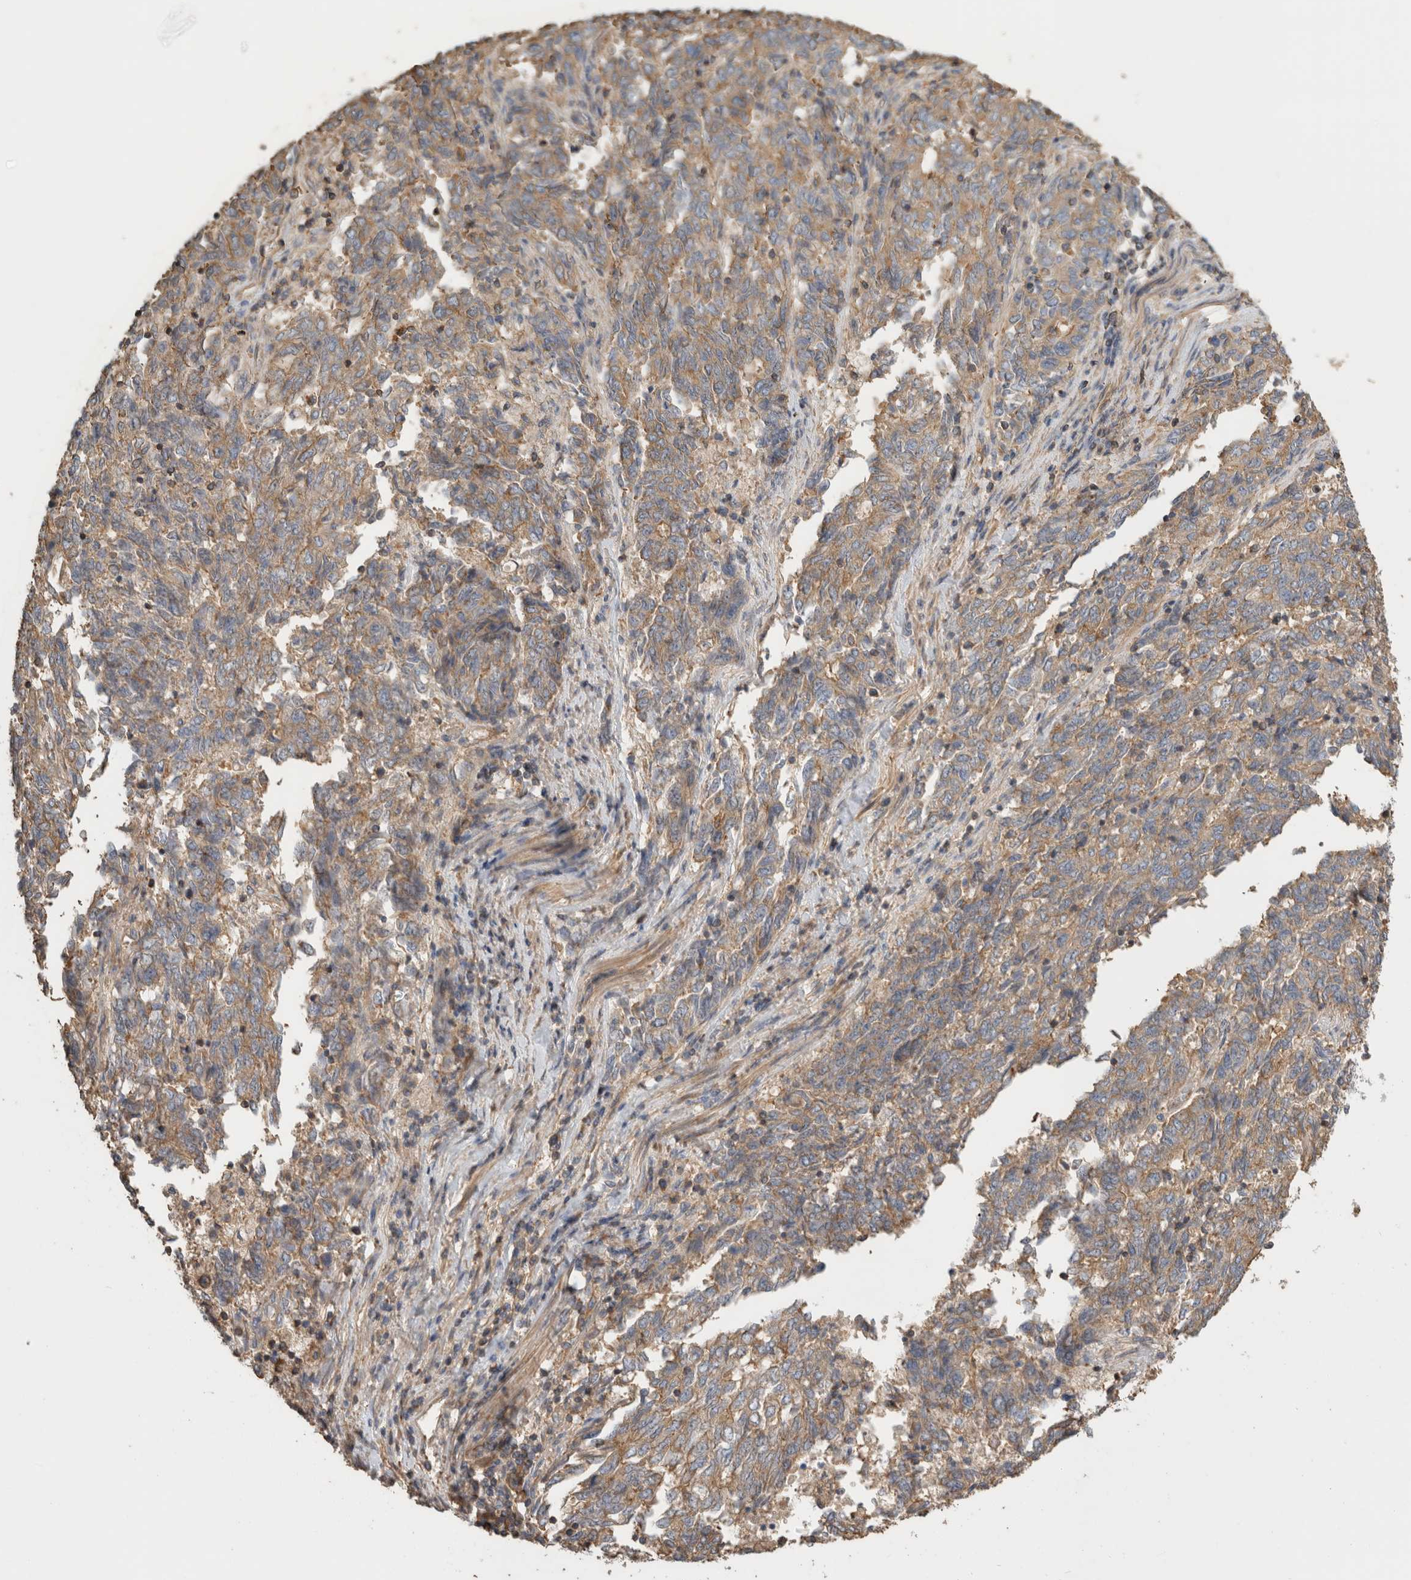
{"staining": {"intensity": "moderate", "quantity": ">75%", "location": "cytoplasmic/membranous"}, "tissue": "endometrial cancer", "cell_type": "Tumor cells", "image_type": "cancer", "snomed": [{"axis": "morphology", "description": "Adenocarcinoma, NOS"}, {"axis": "topography", "description": "Endometrium"}], "caption": "Human adenocarcinoma (endometrial) stained for a protein (brown) demonstrates moderate cytoplasmic/membranous positive expression in about >75% of tumor cells.", "gene": "EIF4G3", "patient": {"sex": "female", "age": 80}}